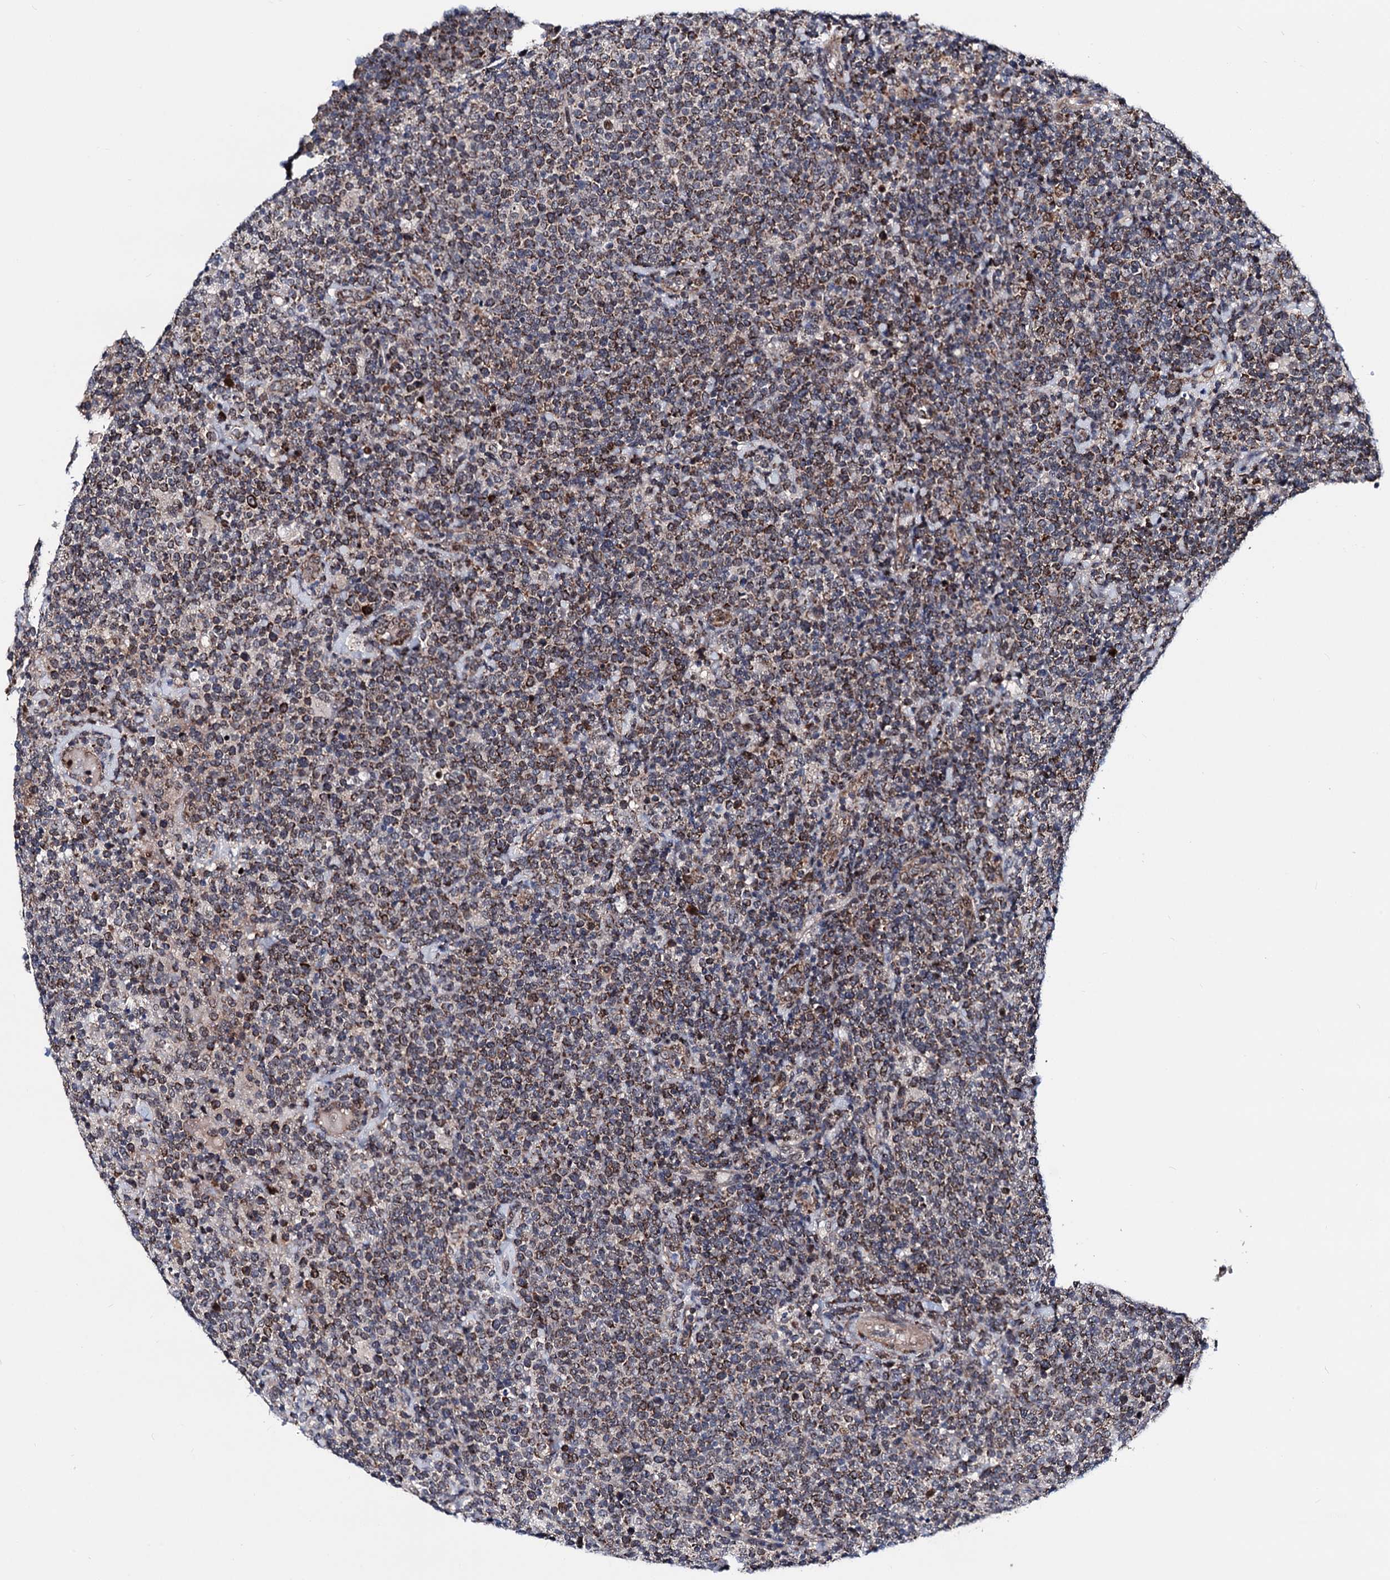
{"staining": {"intensity": "moderate", "quantity": ">75%", "location": "cytoplasmic/membranous"}, "tissue": "lymphoma", "cell_type": "Tumor cells", "image_type": "cancer", "snomed": [{"axis": "morphology", "description": "Malignant lymphoma, non-Hodgkin's type, High grade"}, {"axis": "topography", "description": "Lymph node"}], "caption": "IHC image of lymphoma stained for a protein (brown), which shows medium levels of moderate cytoplasmic/membranous staining in approximately >75% of tumor cells.", "gene": "COA4", "patient": {"sex": "male", "age": 61}}